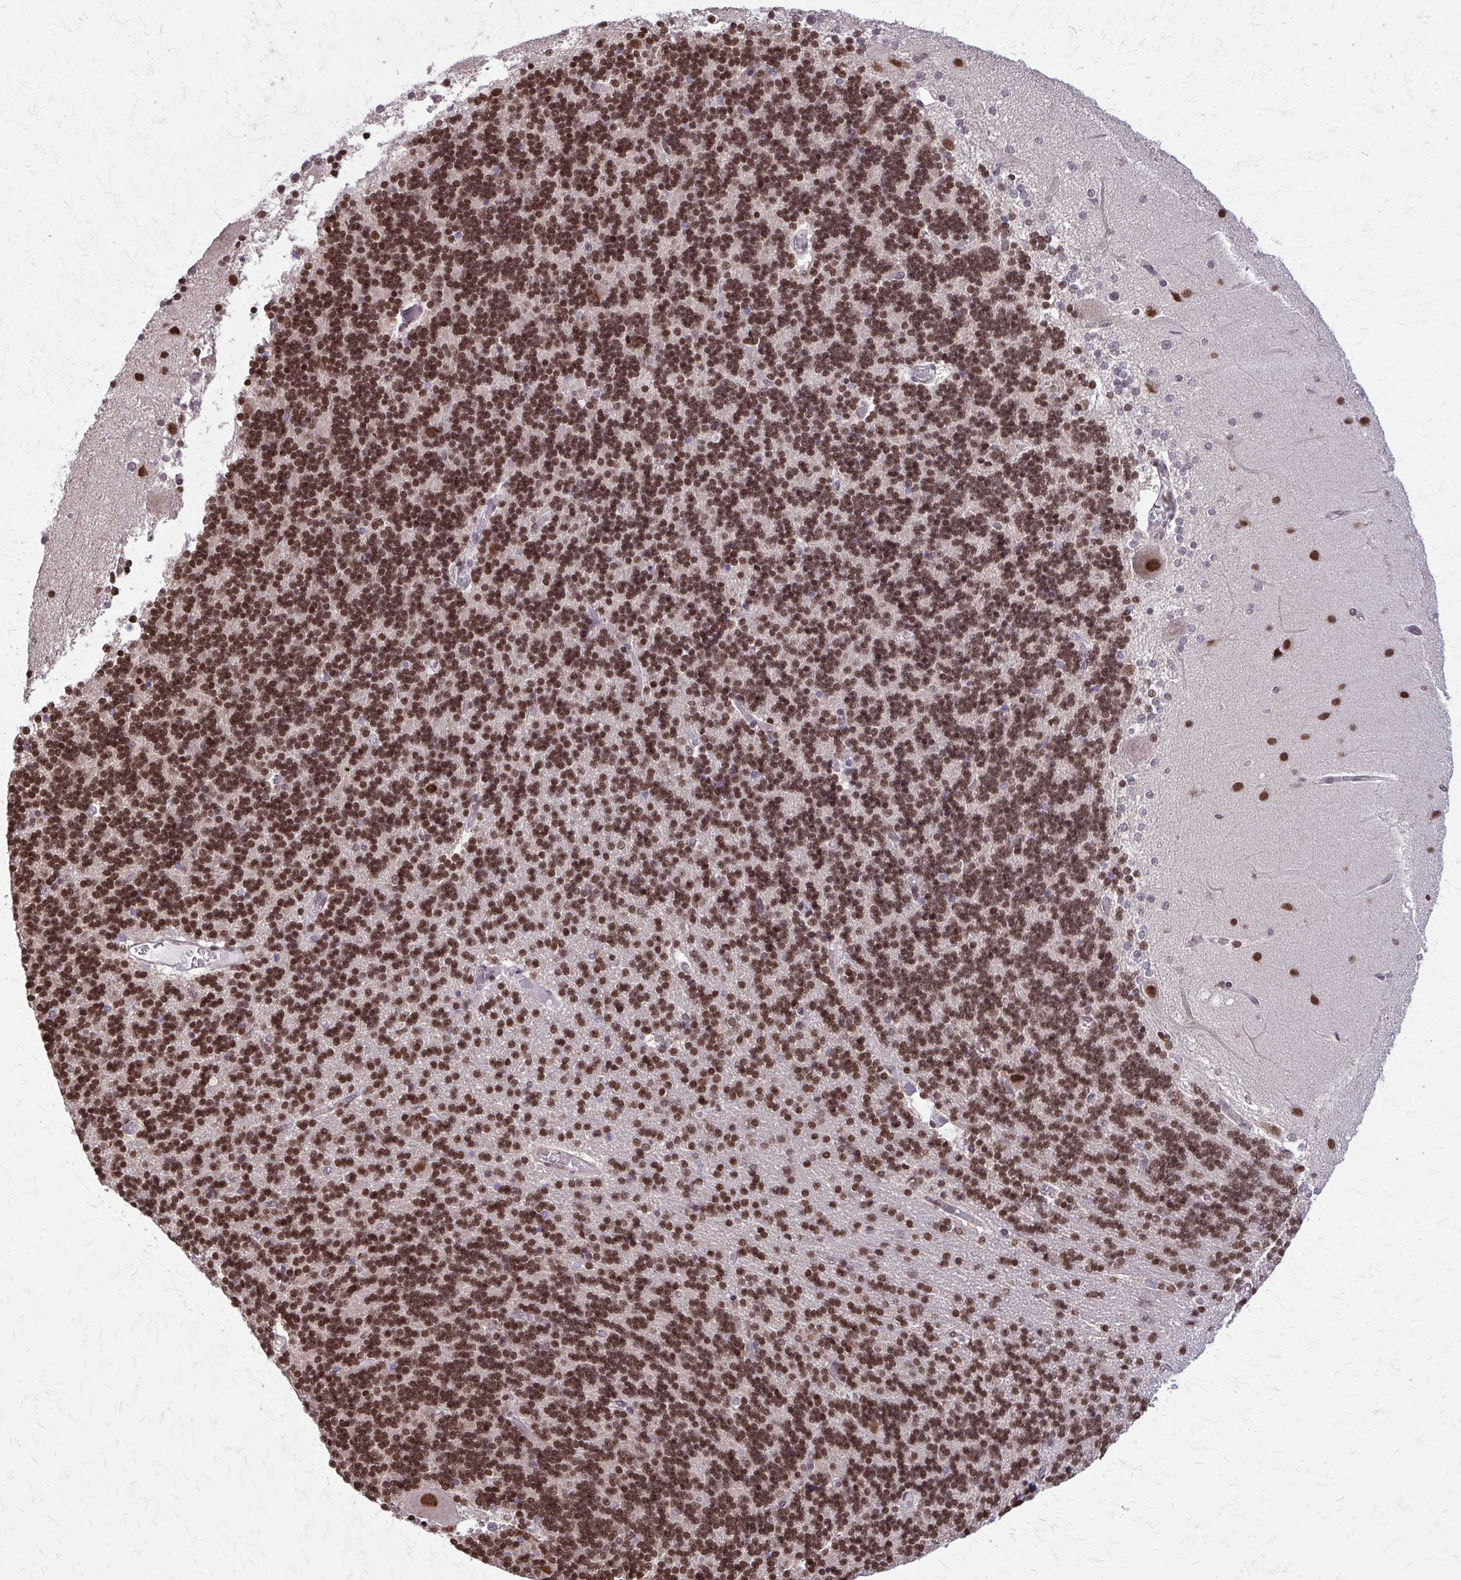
{"staining": {"intensity": "strong", "quantity": ">75%", "location": "nuclear"}, "tissue": "cerebellum", "cell_type": "Cells in granular layer", "image_type": "normal", "snomed": [{"axis": "morphology", "description": "Normal tissue, NOS"}, {"axis": "topography", "description": "Cerebellum"}], "caption": "Cerebellum was stained to show a protein in brown. There is high levels of strong nuclear staining in approximately >75% of cells in granular layer. (IHC, brightfield microscopy, high magnification).", "gene": "TTF1", "patient": {"sex": "female", "age": 54}}